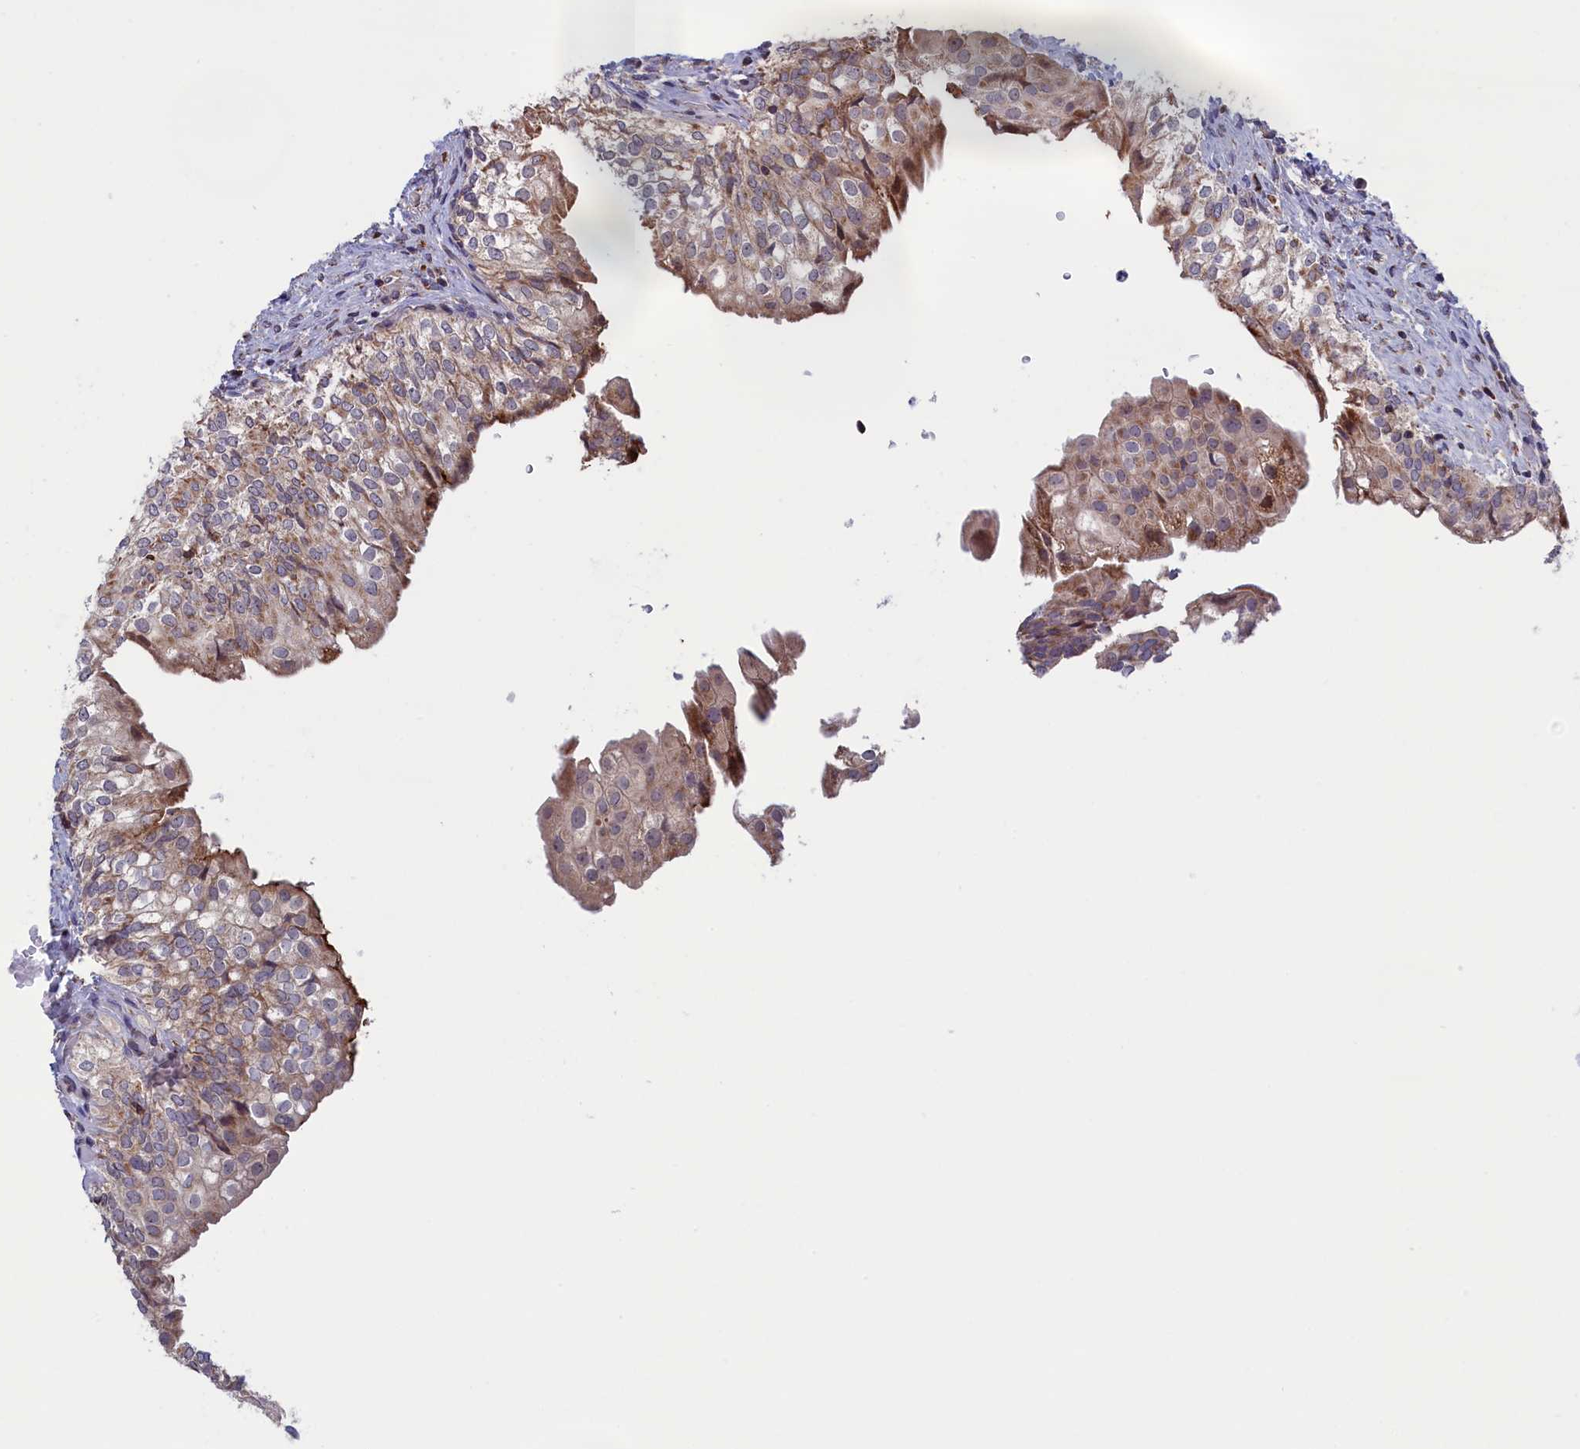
{"staining": {"intensity": "moderate", "quantity": ">75%", "location": "cytoplasmic/membranous"}, "tissue": "urinary bladder", "cell_type": "Urothelial cells", "image_type": "normal", "snomed": [{"axis": "morphology", "description": "Normal tissue, NOS"}, {"axis": "topography", "description": "Urinary bladder"}], "caption": "Unremarkable urinary bladder displays moderate cytoplasmic/membranous staining in approximately >75% of urothelial cells The protein is stained brown, and the nuclei are stained in blue (DAB IHC with brightfield microscopy, high magnification)..", "gene": "TIMM44", "patient": {"sex": "male", "age": 55}}